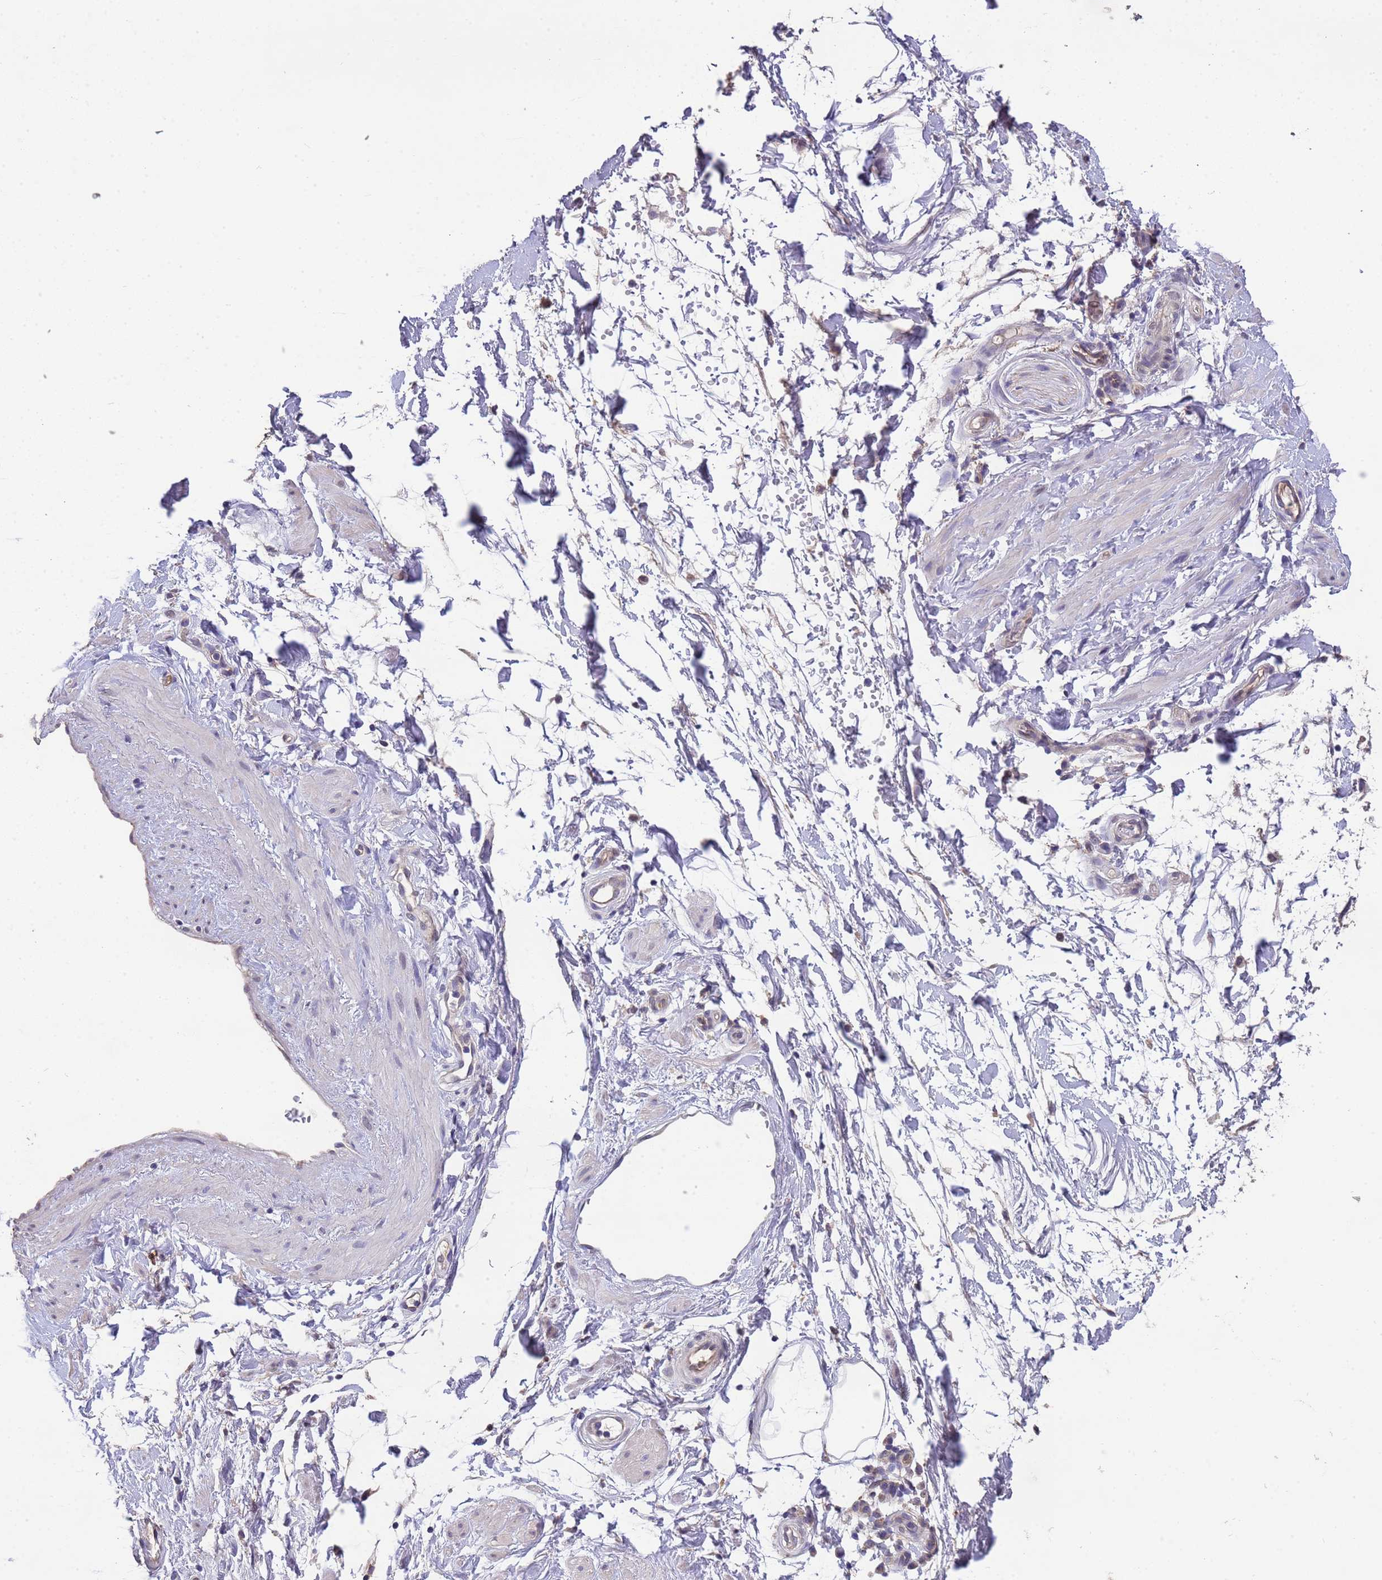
{"staining": {"intensity": "negative", "quantity": "none", "location": "none"}, "tissue": "adipose tissue", "cell_type": "Adipocytes", "image_type": "normal", "snomed": [{"axis": "morphology", "description": "Normal tissue, NOS"}, {"axis": "topography", "description": "Soft tissue"}, {"axis": "topography", "description": "Adipose tissue"}, {"axis": "topography", "description": "Vascular tissue"}, {"axis": "topography", "description": "Peripheral nerve tissue"}], "caption": "Histopathology image shows no significant protein expression in adipocytes of benign adipose tissue. (Stains: DAB (3,3'-diaminobenzidine) immunohistochemistry with hematoxylin counter stain, Microscopy: brightfield microscopy at high magnification).", "gene": "NPHP1", "patient": {"sex": "male", "age": 74}}